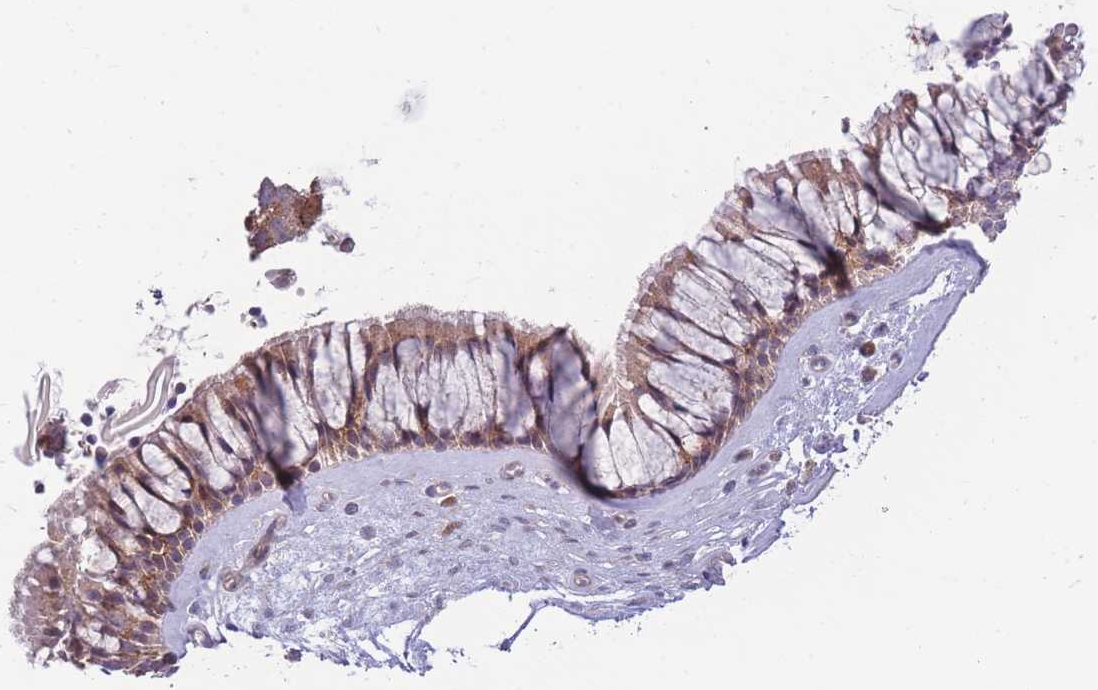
{"staining": {"intensity": "weak", "quantity": ">75%", "location": "cytoplasmic/membranous"}, "tissue": "nasopharynx", "cell_type": "Respiratory epithelial cells", "image_type": "normal", "snomed": [{"axis": "morphology", "description": "Normal tissue, NOS"}, {"axis": "topography", "description": "Nasopharynx"}], "caption": "This micrograph exhibits IHC staining of benign human nasopharynx, with low weak cytoplasmic/membranous expression in approximately >75% of respiratory epithelial cells.", "gene": "RIC8A", "patient": {"sex": "male", "age": 64}}